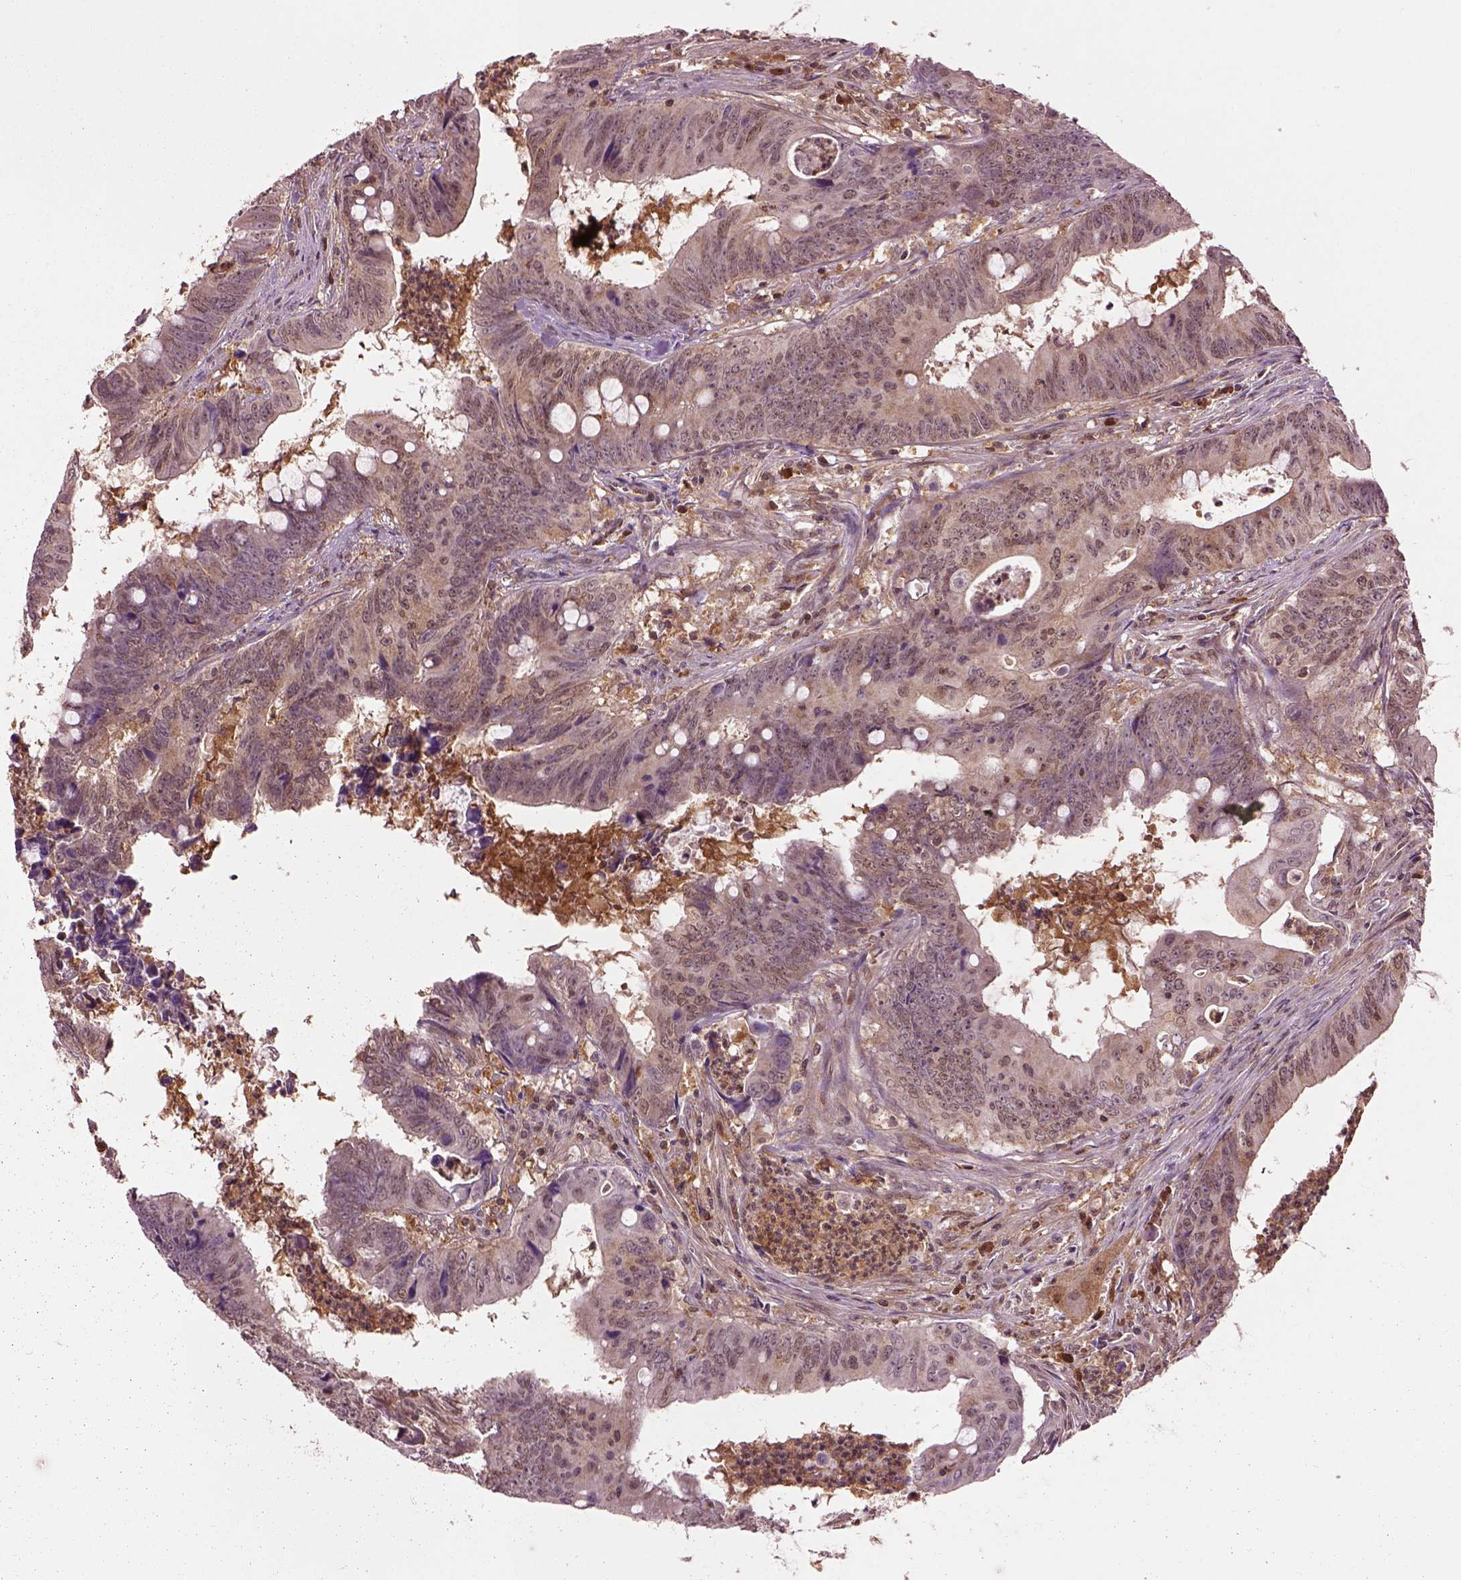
{"staining": {"intensity": "moderate", "quantity": ">75%", "location": "cytoplasmic/membranous"}, "tissue": "colorectal cancer", "cell_type": "Tumor cells", "image_type": "cancer", "snomed": [{"axis": "morphology", "description": "Adenocarcinoma, NOS"}, {"axis": "topography", "description": "Colon"}], "caption": "Immunohistochemical staining of human colorectal cancer (adenocarcinoma) displays moderate cytoplasmic/membranous protein staining in about >75% of tumor cells.", "gene": "MDP1", "patient": {"sex": "female", "age": 82}}